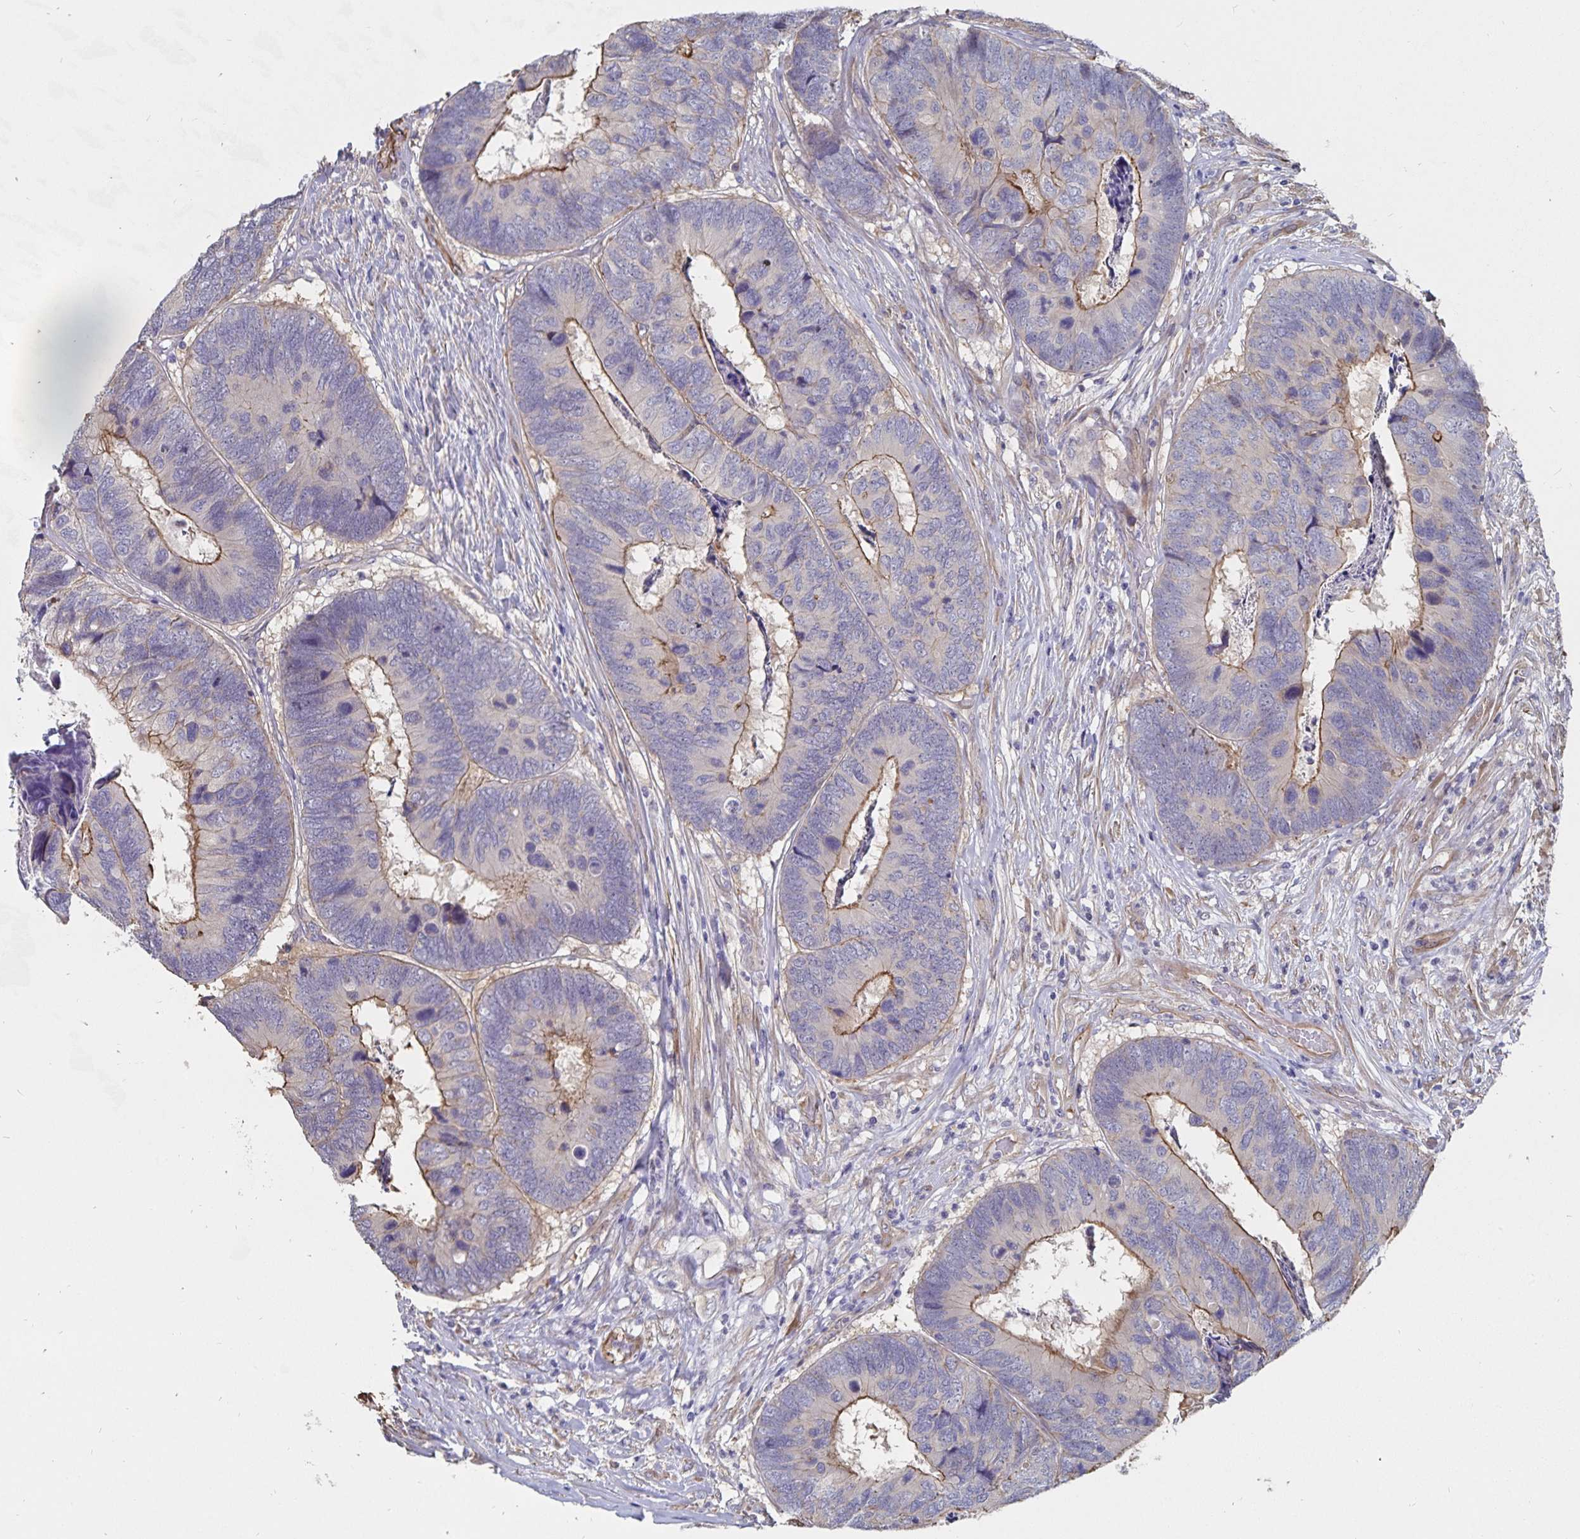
{"staining": {"intensity": "moderate", "quantity": "25%-75%", "location": "cytoplasmic/membranous"}, "tissue": "colorectal cancer", "cell_type": "Tumor cells", "image_type": "cancer", "snomed": [{"axis": "morphology", "description": "Adenocarcinoma, NOS"}, {"axis": "topography", "description": "Colon"}], "caption": "Immunohistochemistry (IHC) staining of adenocarcinoma (colorectal), which exhibits medium levels of moderate cytoplasmic/membranous staining in about 25%-75% of tumor cells indicating moderate cytoplasmic/membranous protein staining. The staining was performed using DAB (brown) for protein detection and nuclei were counterstained in hematoxylin (blue).", "gene": "SSTR1", "patient": {"sex": "female", "age": 67}}